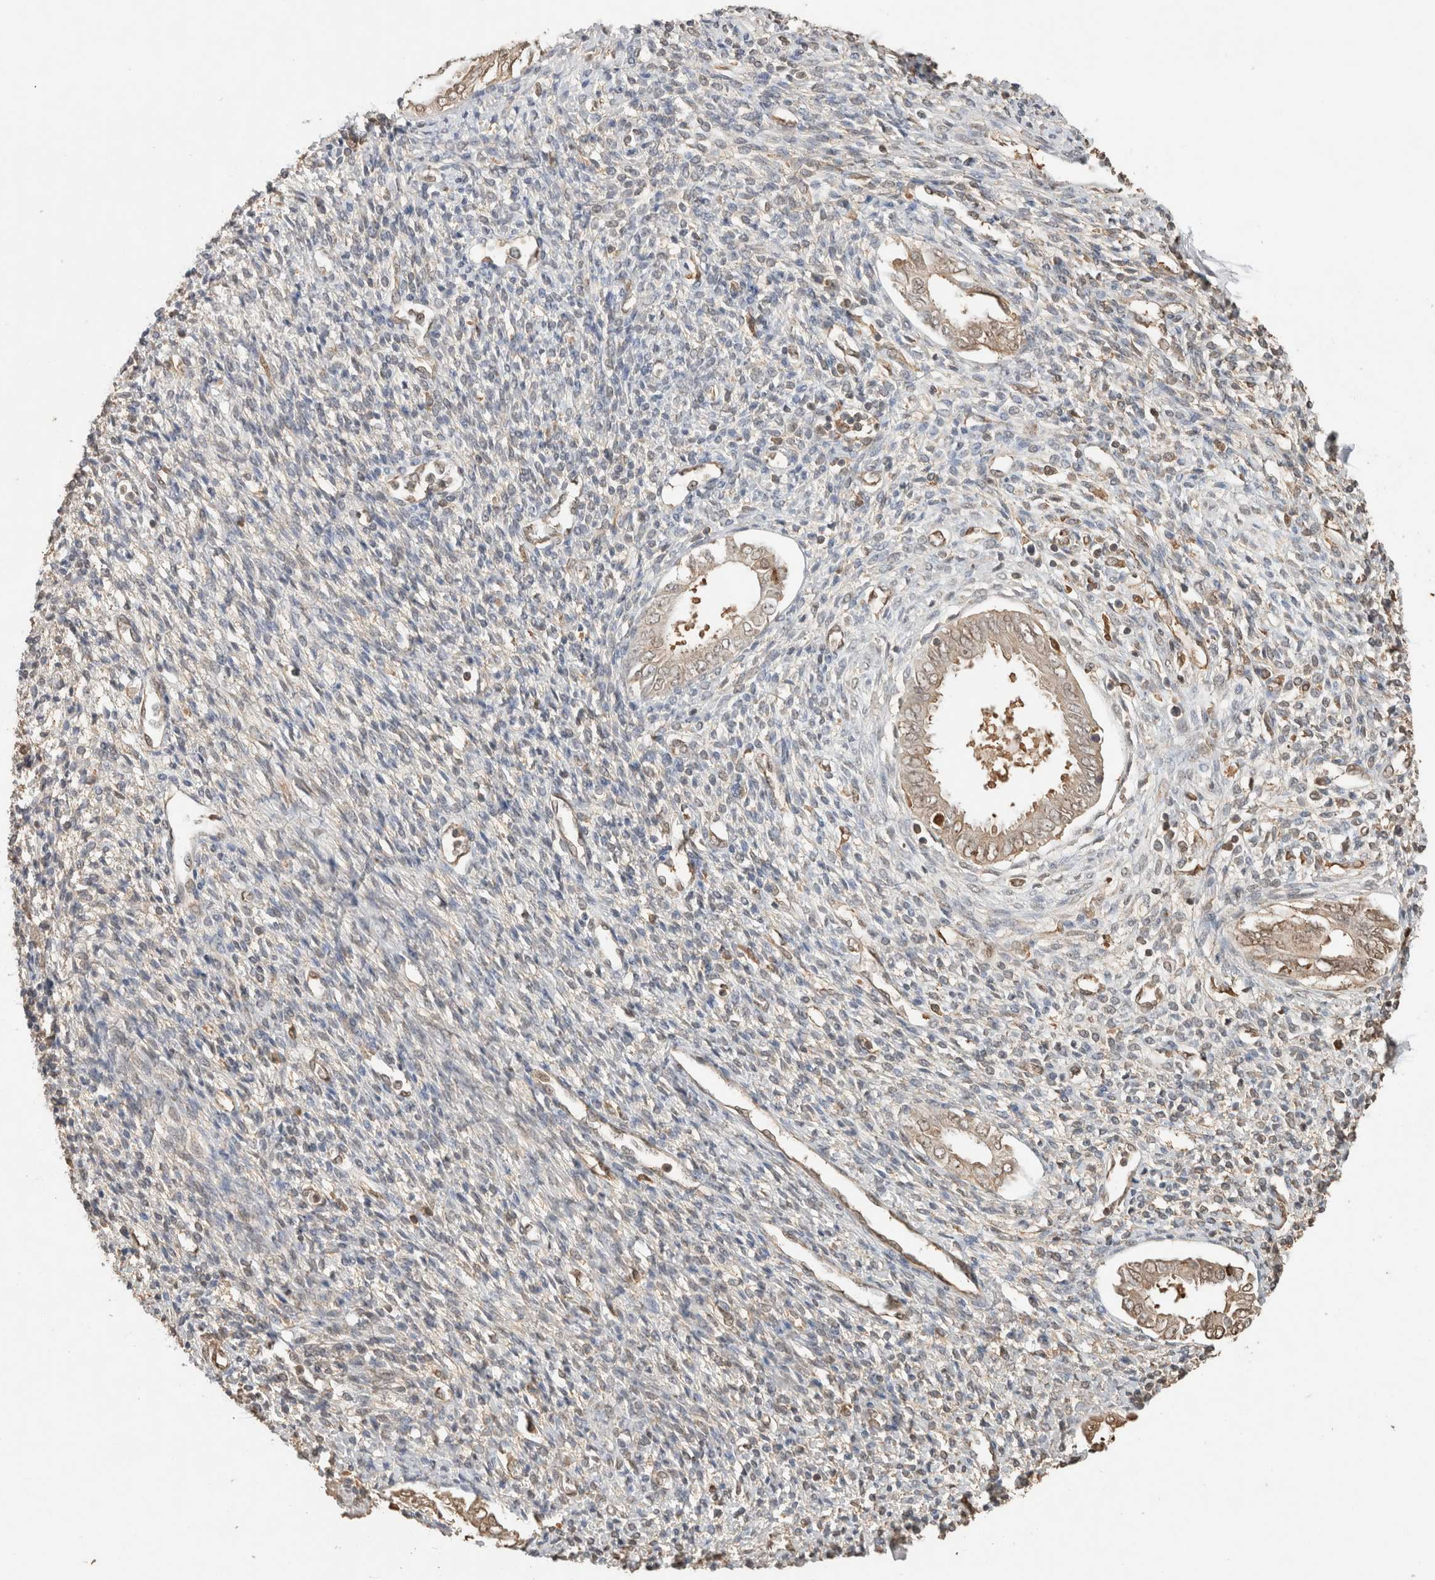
{"staining": {"intensity": "negative", "quantity": "none", "location": "none"}, "tissue": "endometrium", "cell_type": "Cells in endometrial stroma", "image_type": "normal", "snomed": [{"axis": "morphology", "description": "Normal tissue, NOS"}, {"axis": "topography", "description": "Endometrium"}], "caption": "Cells in endometrial stroma are negative for protein expression in normal human endometrium. Nuclei are stained in blue.", "gene": "YWHAH", "patient": {"sex": "female", "age": 66}}